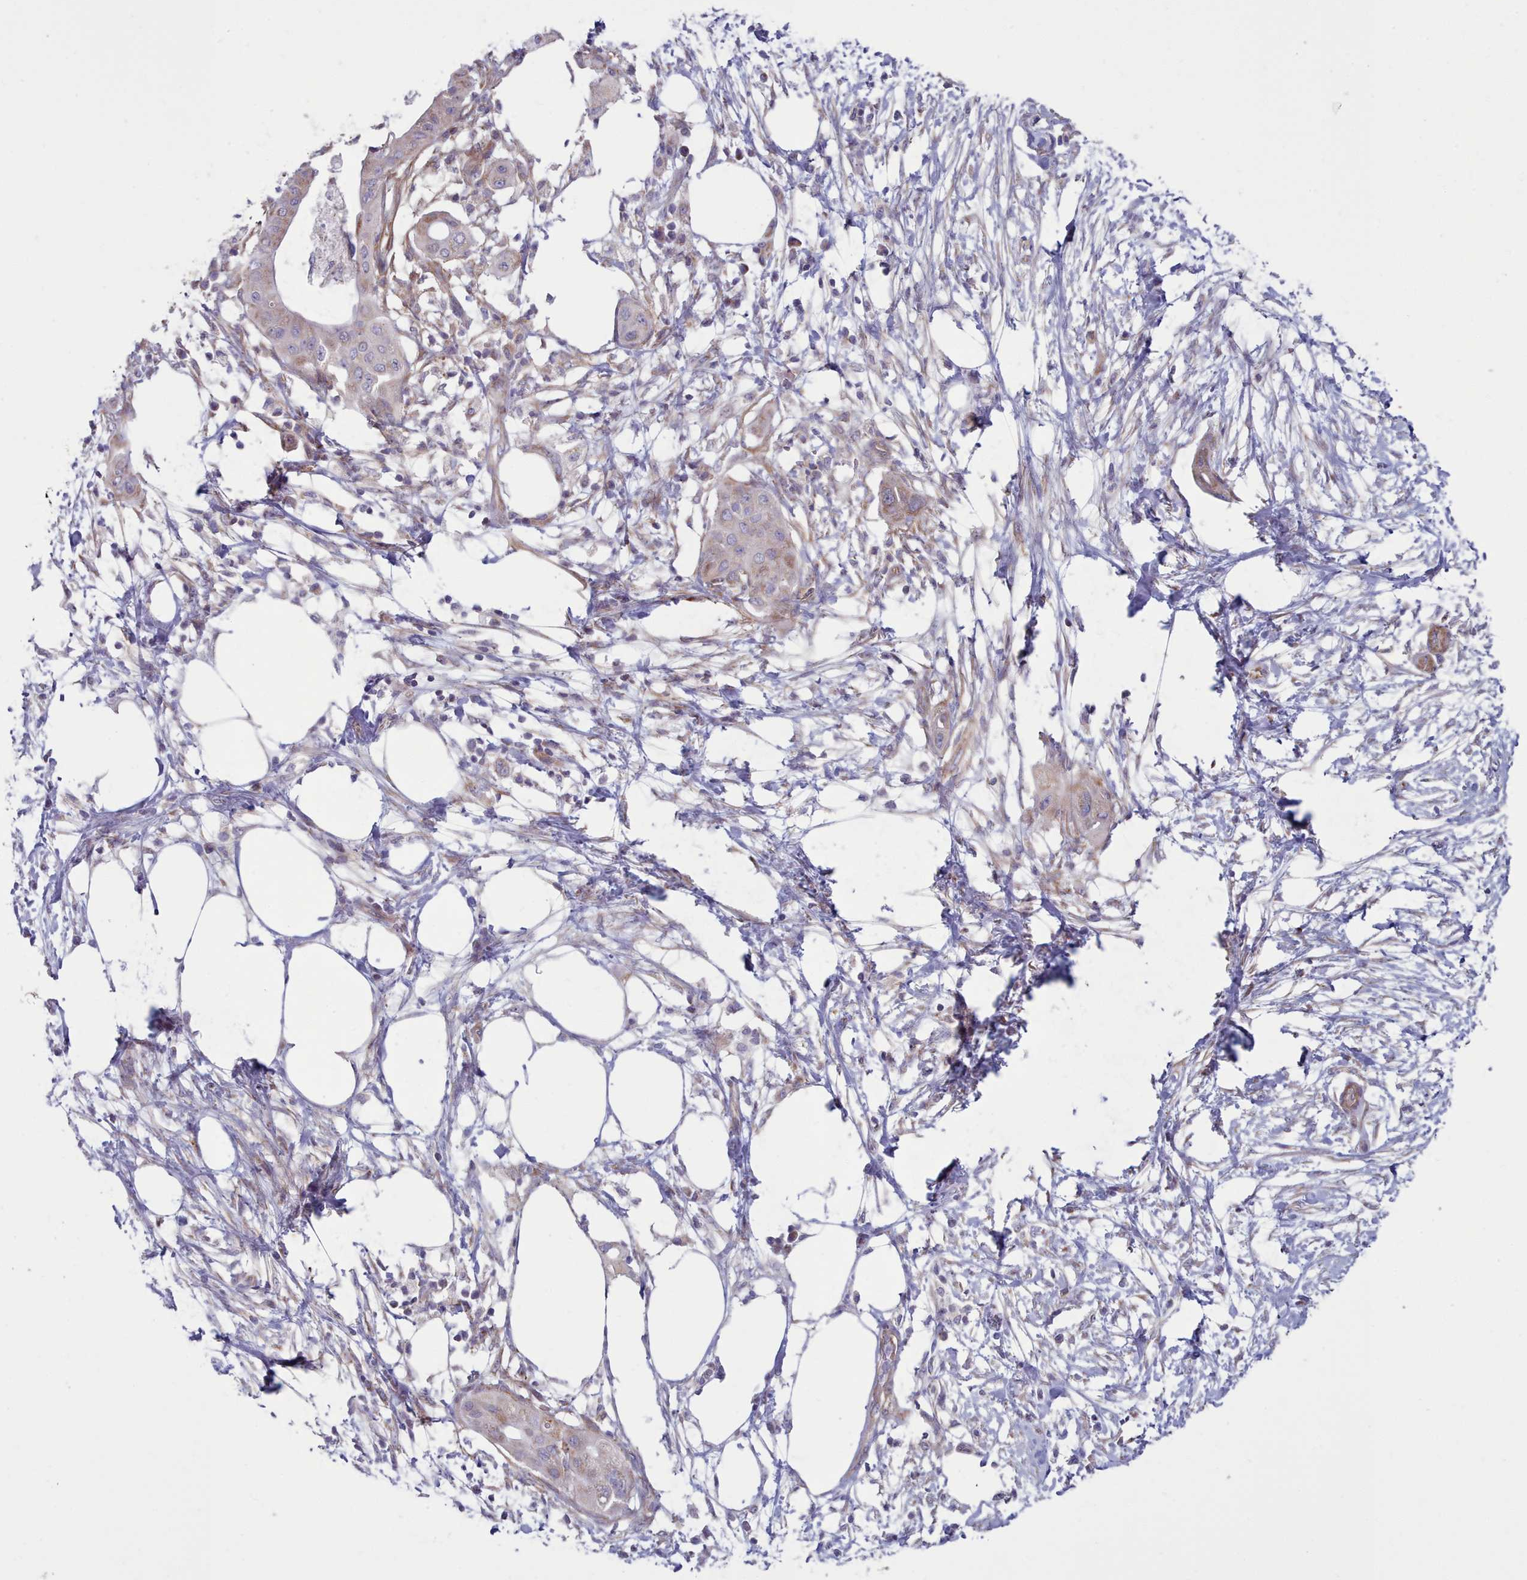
{"staining": {"intensity": "weak", "quantity": "<25%", "location": "cytoplasmic/membranous"}, "tissue": "pancreatic cancer", "cell_type": "Tumor cells", "image_type": "cancer", "snomed": [{"axis": "morphology", "description": "Adenocarcinoma, NOS"}, {"axis": "topography", "description": "Pancreas"}], "caption": "High power microscopy image of an immunohistochemistry histopathology image of pancreatic adenocarcinoma, revealing no significant expression in tumor cells.", "gene": "MRPL21", "patient": {"sex": "male", "age": 68}}